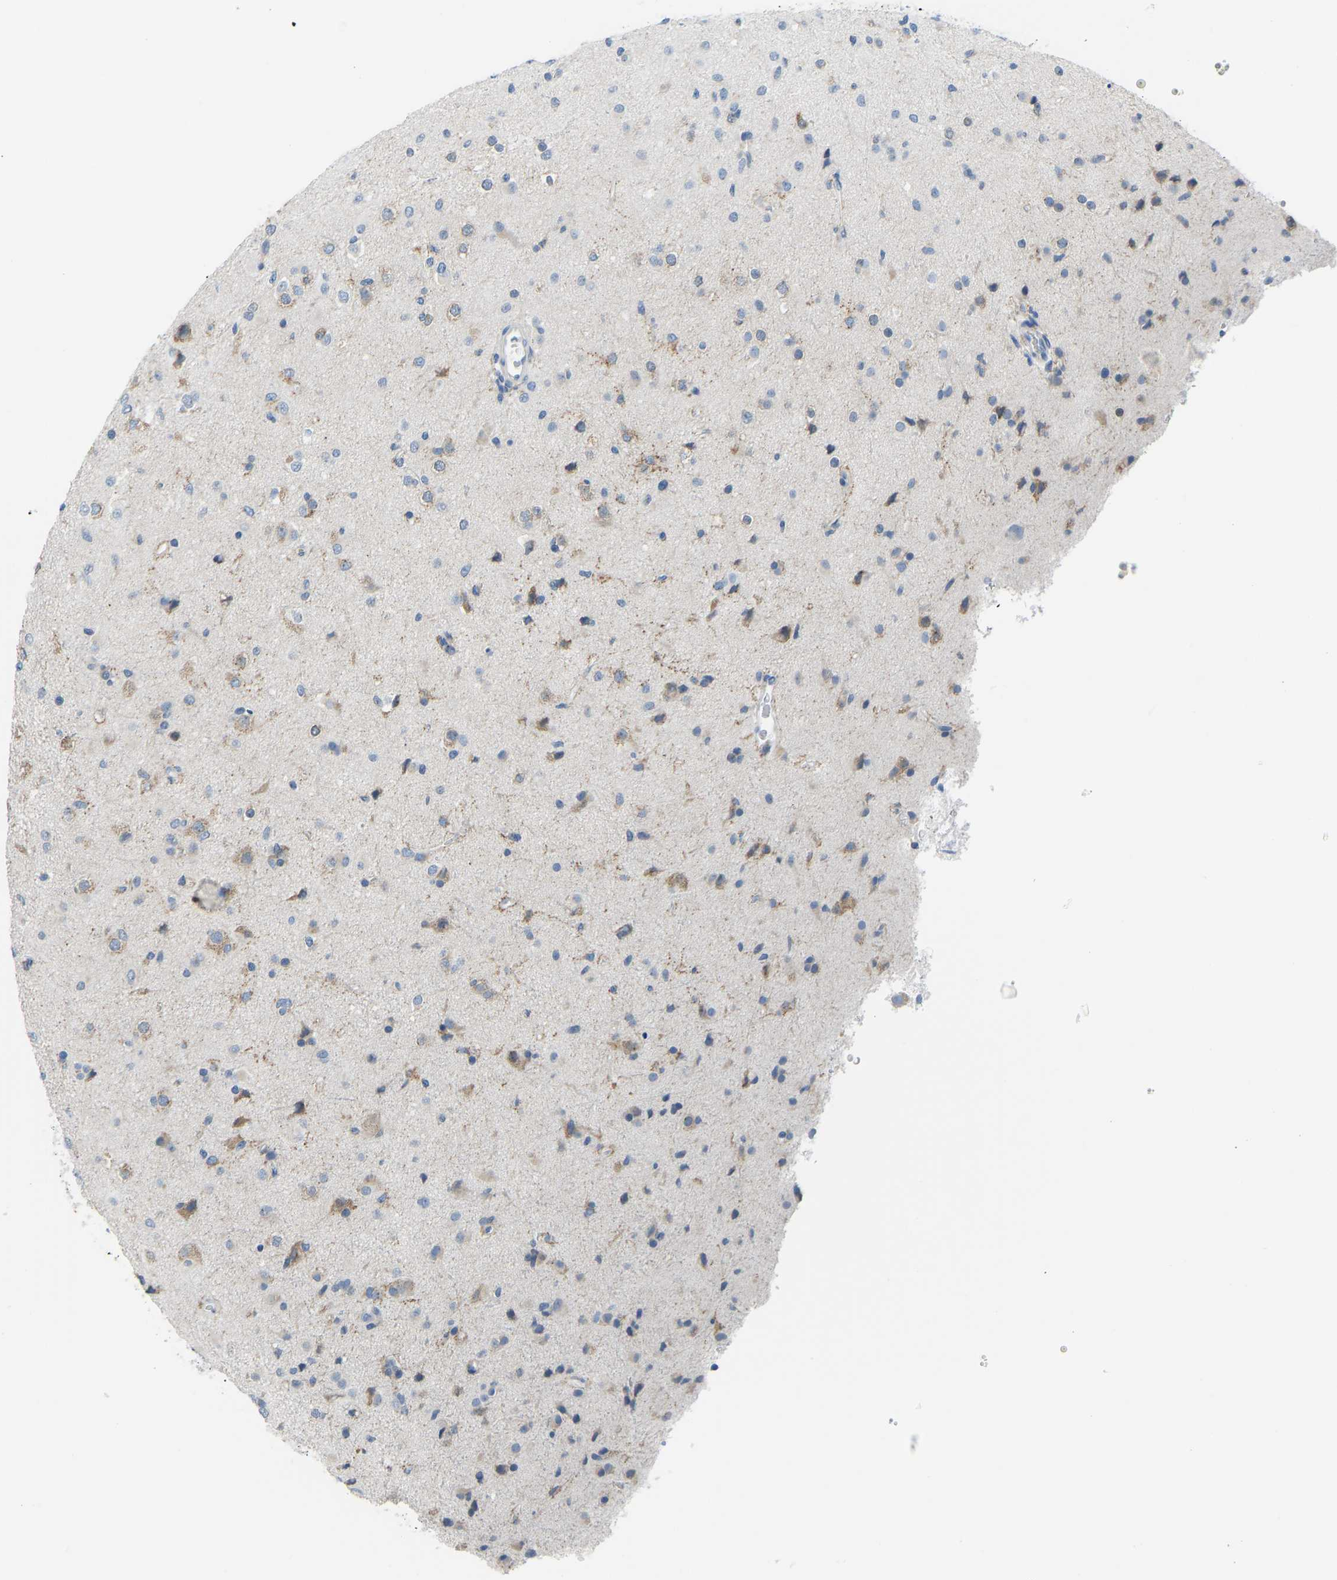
{"staining": {"intensity": "moderate", "quantity": "<25%", "location": "cytoplasmic/membranous"}, "tissue": "glioma", "cell_type": "Tumor cells", "image_type": "cancer", "snomed": [{"axis": "morphology", "description": "Glioma, malignant, Low grade"}, {"axis": "topography", "description": "Brain"}], "caption": "Glioma stained for a protein (brown) shows moderate cytoplasmic/membranous positive expression in about <25% of tumor cells.", "gene": "VRK1", "patient": {"sex": "male", "age": 65}}